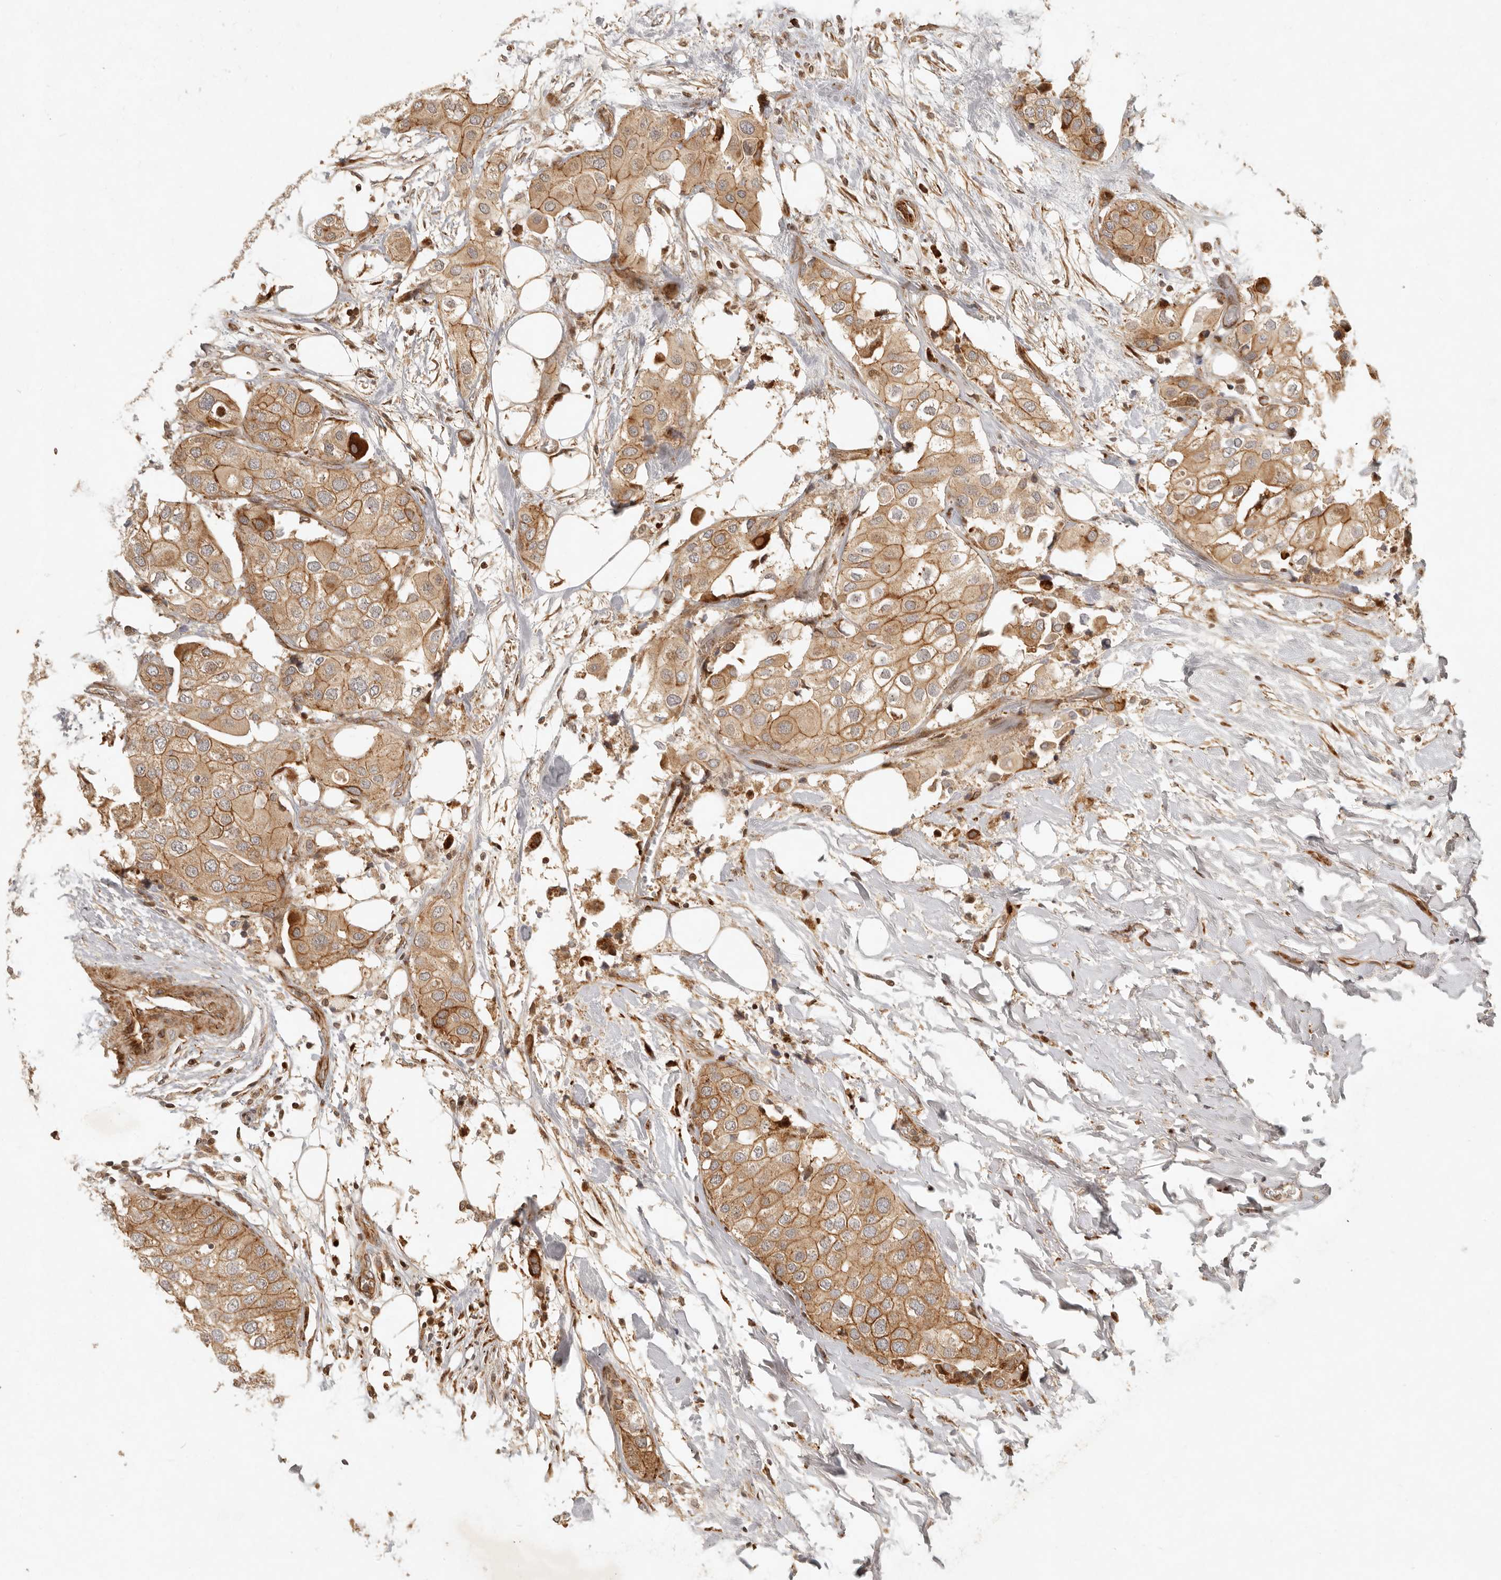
{"staining": {"intensity": "moderate", "quantity": ">75%", "location": "cytoplasmic/membranous"}, "tissue": "urothelial cancer", "cell_type": "Tumor cells", "image_type": "cancer", "snomed": [{"axis": "morphology", "description": "Urothelial carcinoma, High grade"}, {"axis": "topography", "description": "Urinary bladder"}], "caption": "High-grade urothelial carcinoma stained with a protein marker reveals moderate staining in tumor cells.", "gene": "KLHL38", "patient": {"sex": "male", "age": 64}}